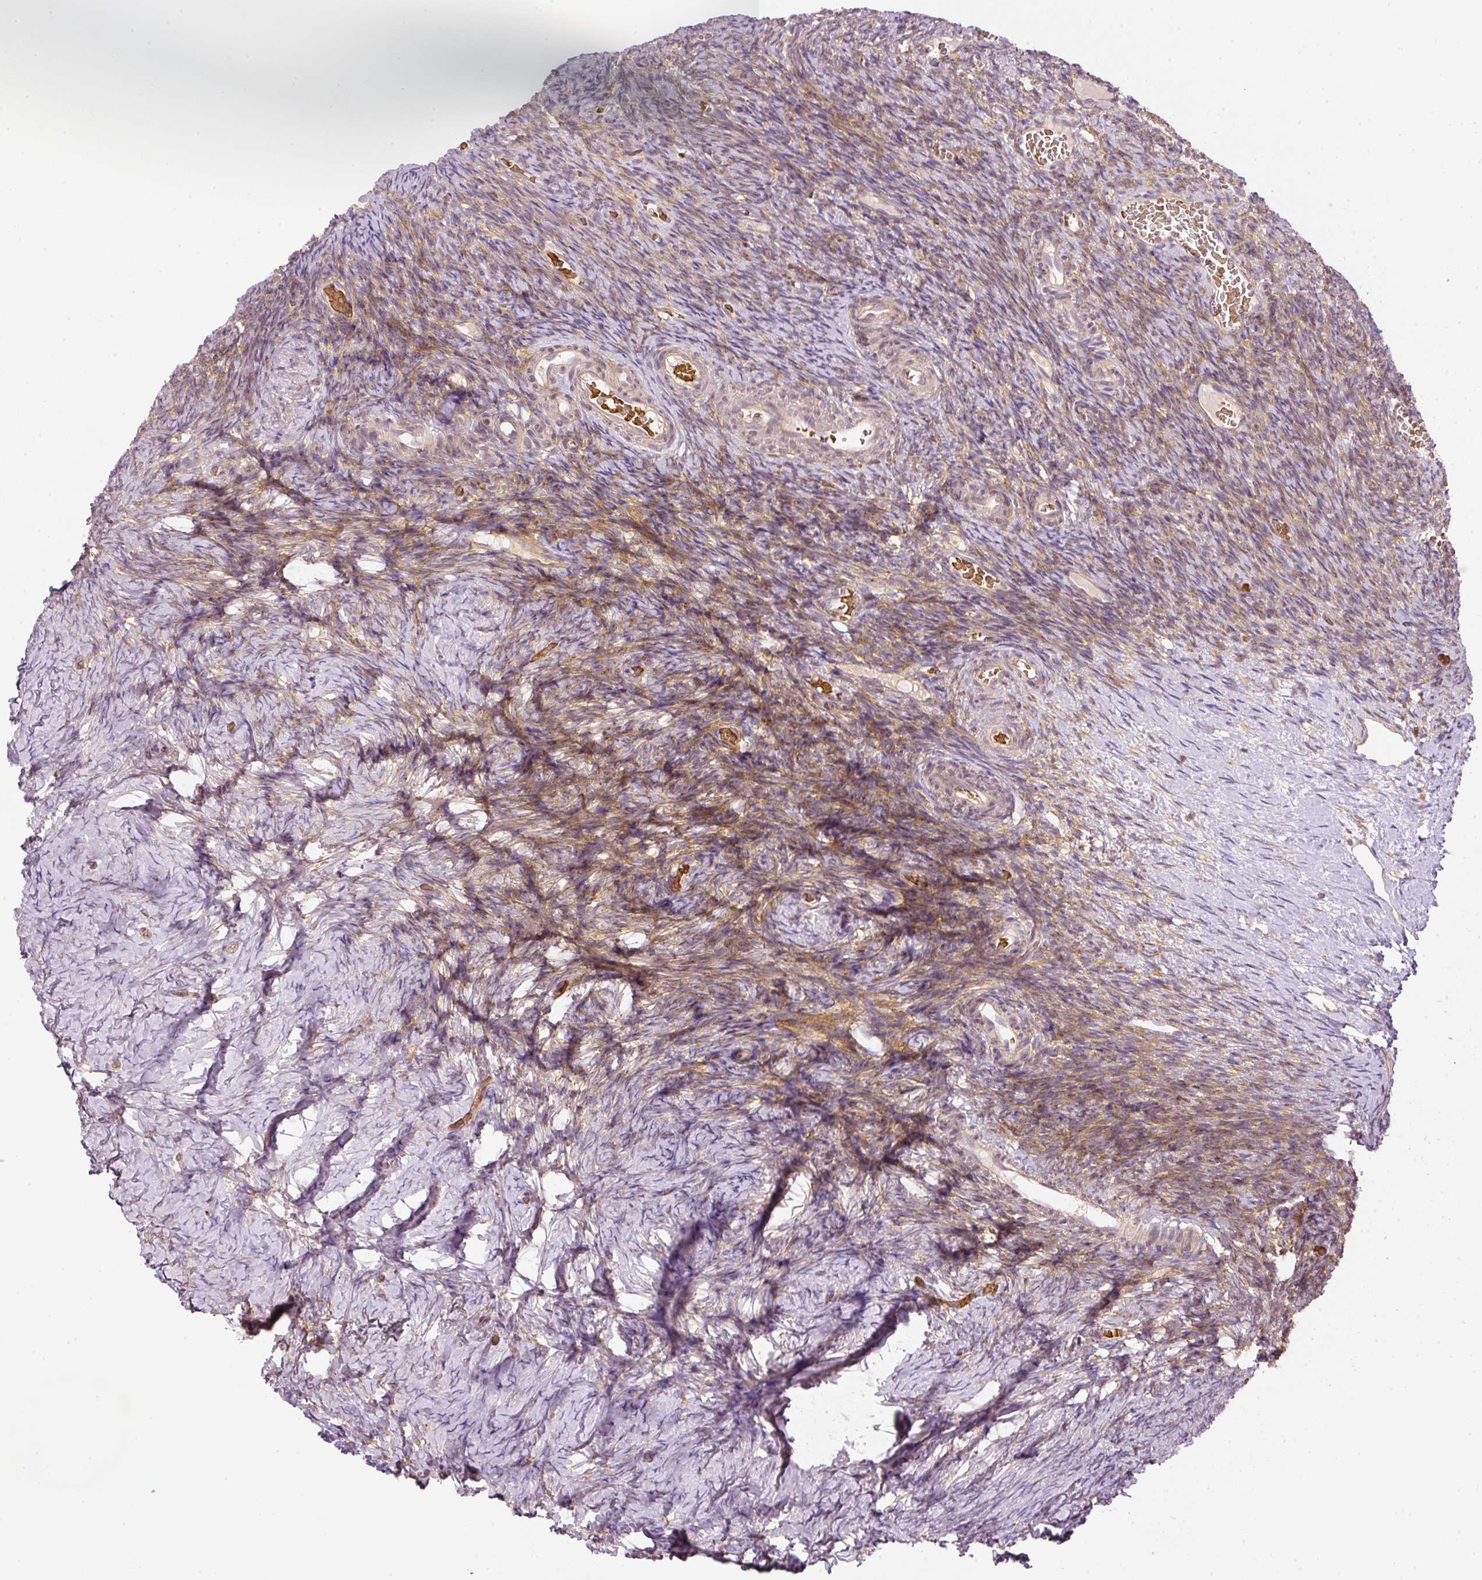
{"staining": {"intensity": "moderate", "quantity": "25%-75%", "location": "cytoplasmic/membranous"}, "tissue": "ovary", "cell_type": "Ovarian stroma cells", "image_type": "normal", "snomed": [{"axis": "morphology", "description": "Normal tissue, NOS"}, {"axis": "topography", "description": "Ovary"}], "caption": "Ovarian stroma cells exhibit medium levels of moderate cytoplasmic/membranous expression in about 25%-75% of cells in benign human ovary. The staining was performed using DAB to visualize the protein expression in brown, while the nuclei were stained in blue with hematoxylin (Magnification: 20x).", "gene": "TBC1D2B", "patient": {"sex": "female", "age": 39}}